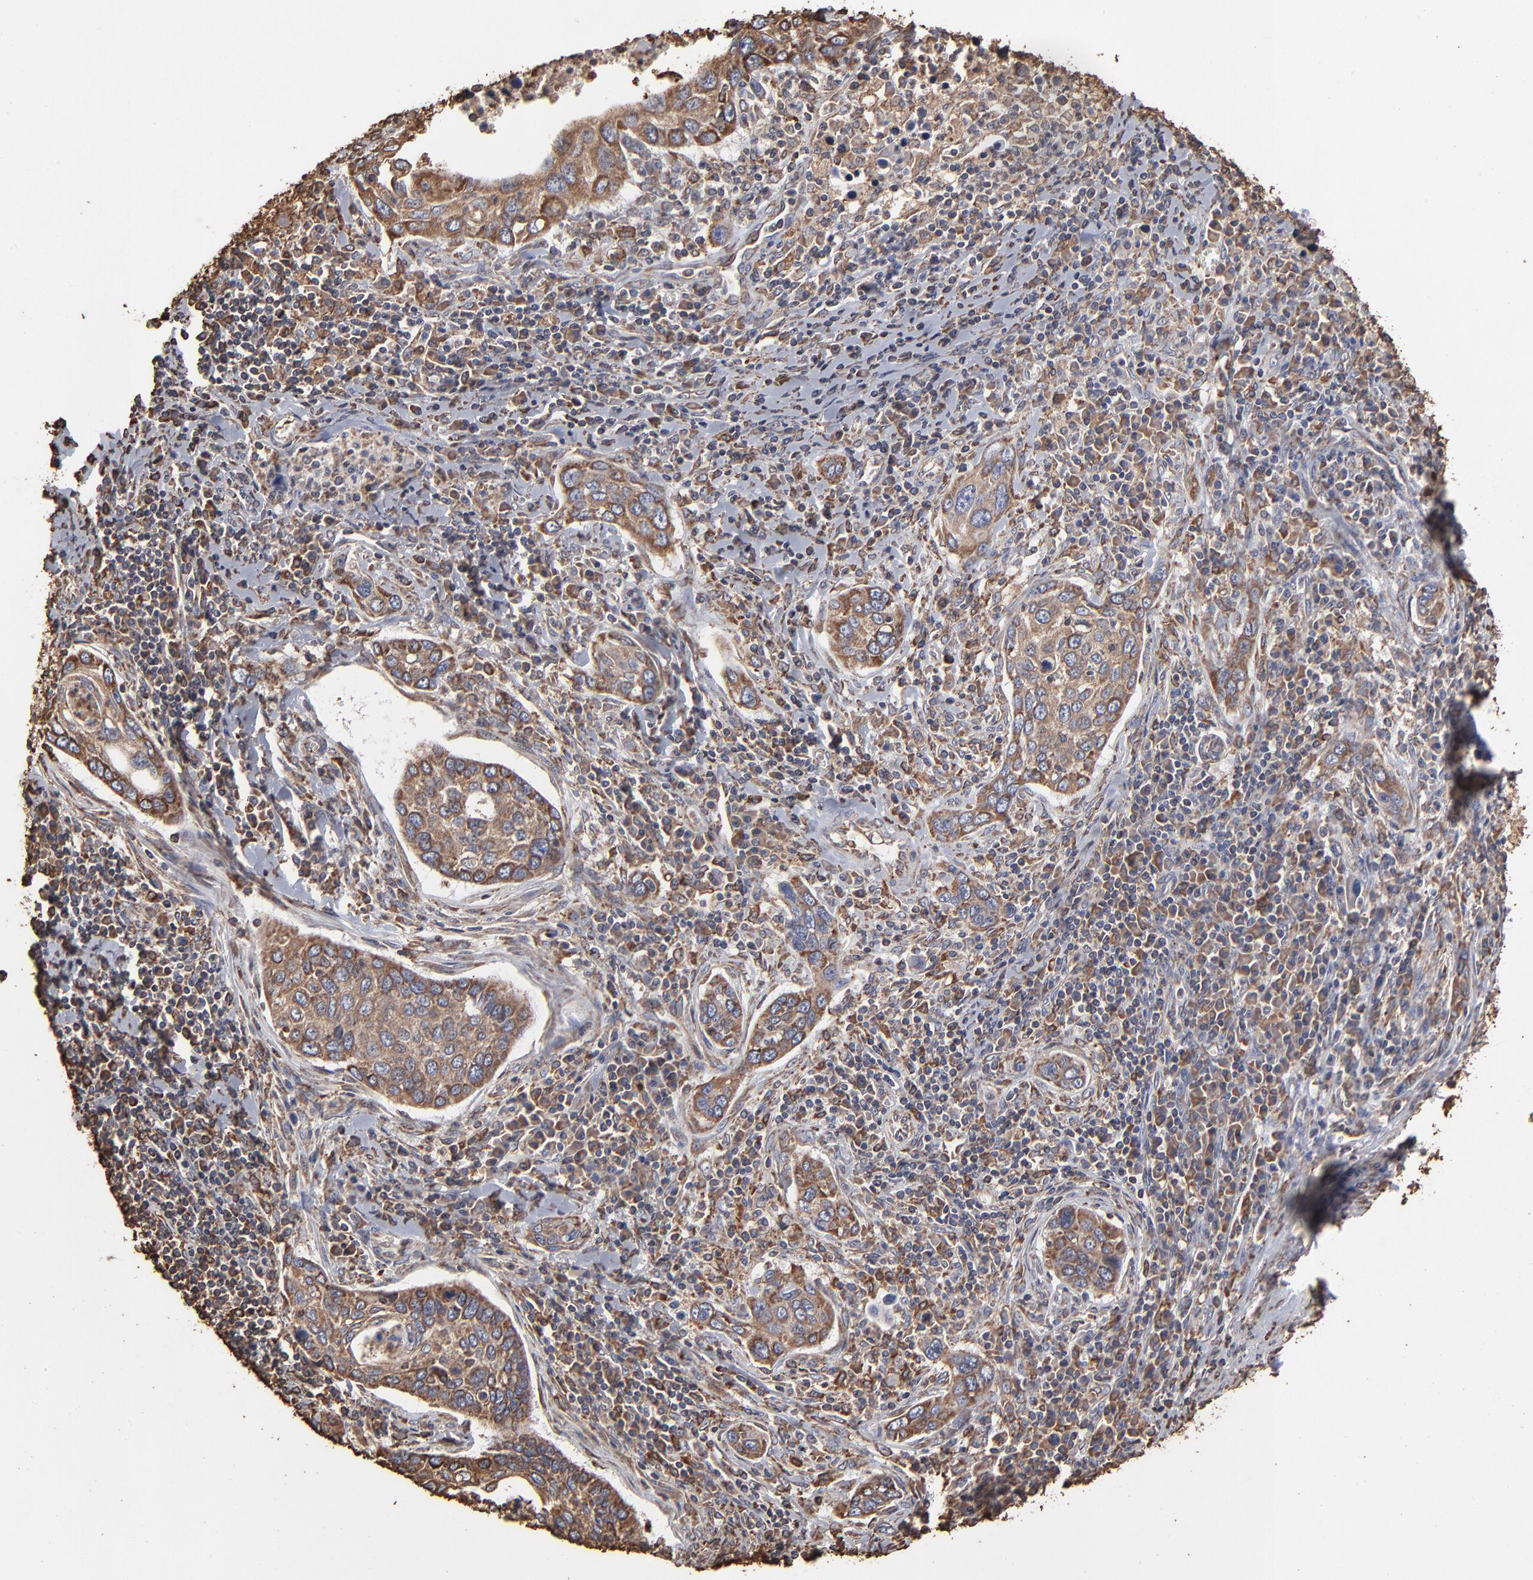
{"staining": {"intensity": "weak", "quantity": "25%-75%", "location": "cytoplasmic/membranous"}, "tissue": "cervical cancer", "cell_type": "Tumor cells", "image_type": "cancer", "snomed": [{"axis": "morphology", "description": "Squamous cell carcinoma, NOS"}, {"axis": "topography", "description": "Cervix"}], "caption": "Cervical squamous cell carcinoma stained with DAB (3,3'-diaminobenzidine) immunohistochemistry (IHC) shows low levels of weak cytoplasmic/membranous staining in about 25%-75% of tumor cells.", "gene": "PDIA3", "patient": {"sex": "female", "age": 53}}